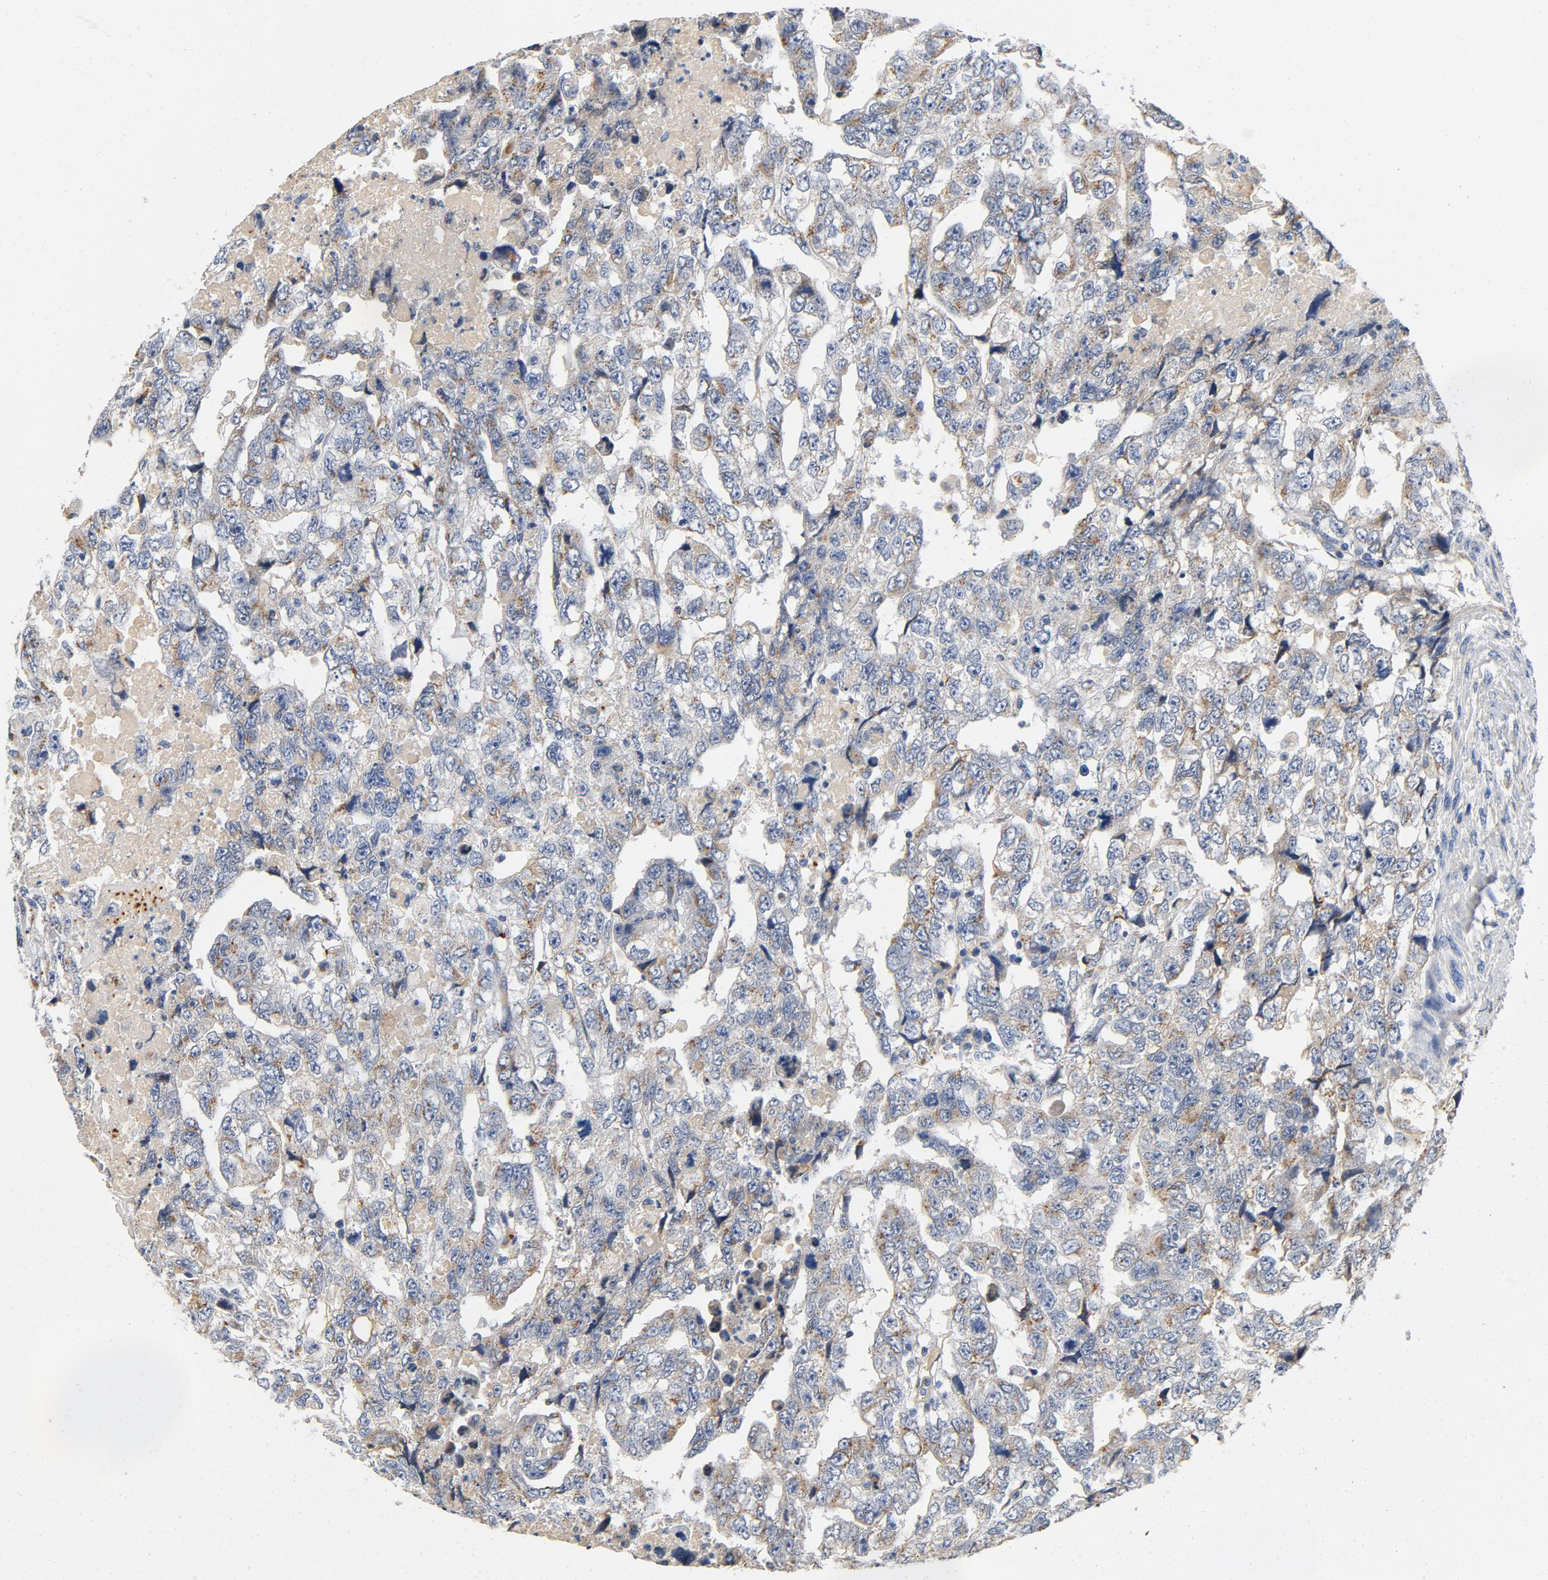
{"staining": {"intensity": "weak", "quantity": "<25%", "location": "cytoplasmic/membranous"}, "tissue": "testis cancer", "cell_type": "Tumor cells", "image_type": "cancer", "snomed": [{"axis": "morphology", "description": "Carcinoma, Embryonal, NOS"}, {"axis": "topography", "description": "Testis"}], "caption": "An immunohistochemistry image of testis cancer is shown. There is no staining in tumor cells of testis cancer.", "gene": "LMAN2", "patient": {"sex": "male", "age": 36}}